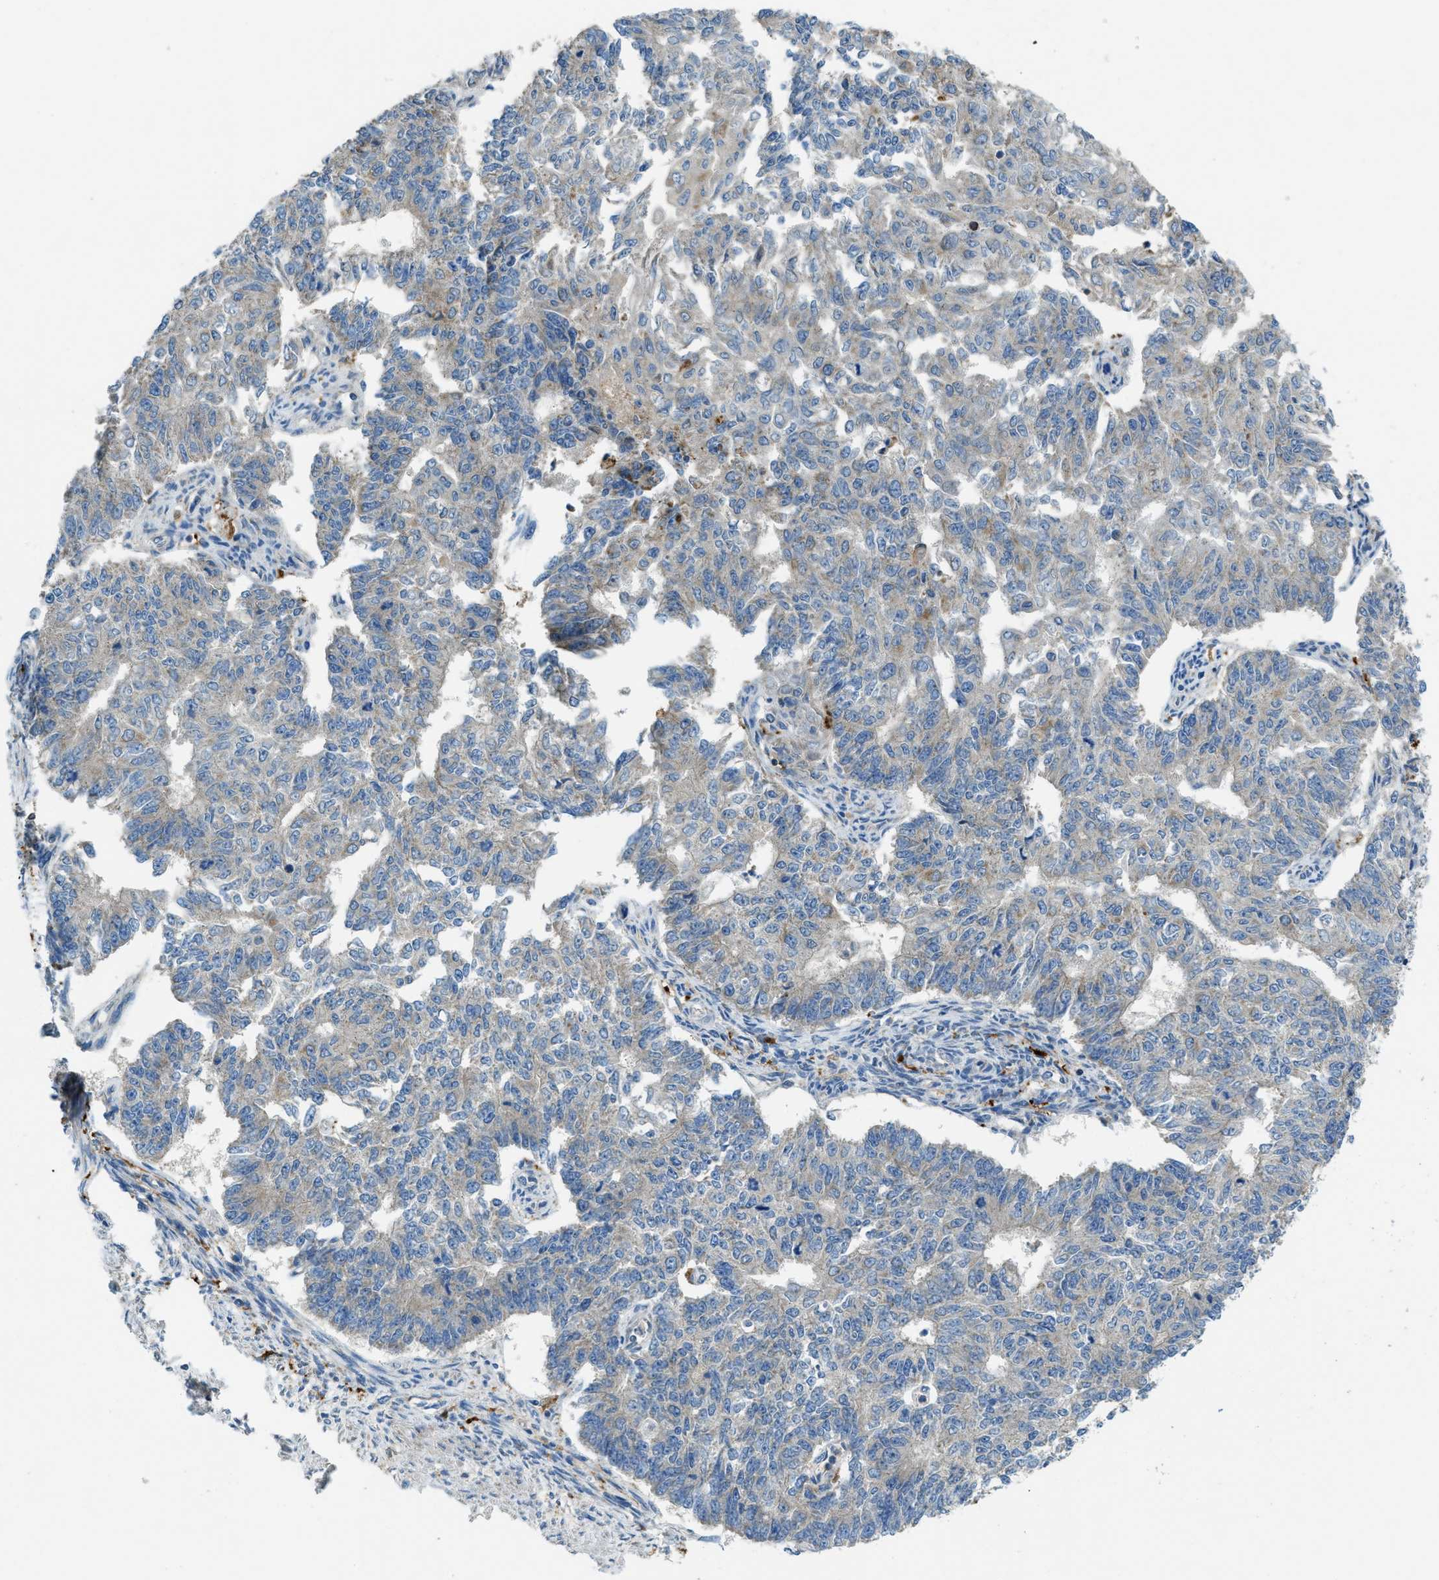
{"staining": {"intensity": "weak", "quantity": "<25%", "location": "cytoplasmic/membranous"}, "tissue": "endometrial cancer", "cell_type": "Tumor cells", "image_type": "cancer", "snomed": [{"axis": "morphology", "description": "Adenocarcinoma, NOS"}, {"axis": "topography", "description": "Endometrium"}], "caption": "The immunohistochemistry (IHC) photomicrograph has no significant positivity in tumor cells of endometrial adenocarcinoma tissue.", "gene": "RFFL", "patient": {"sex": "female", "age": 32}}